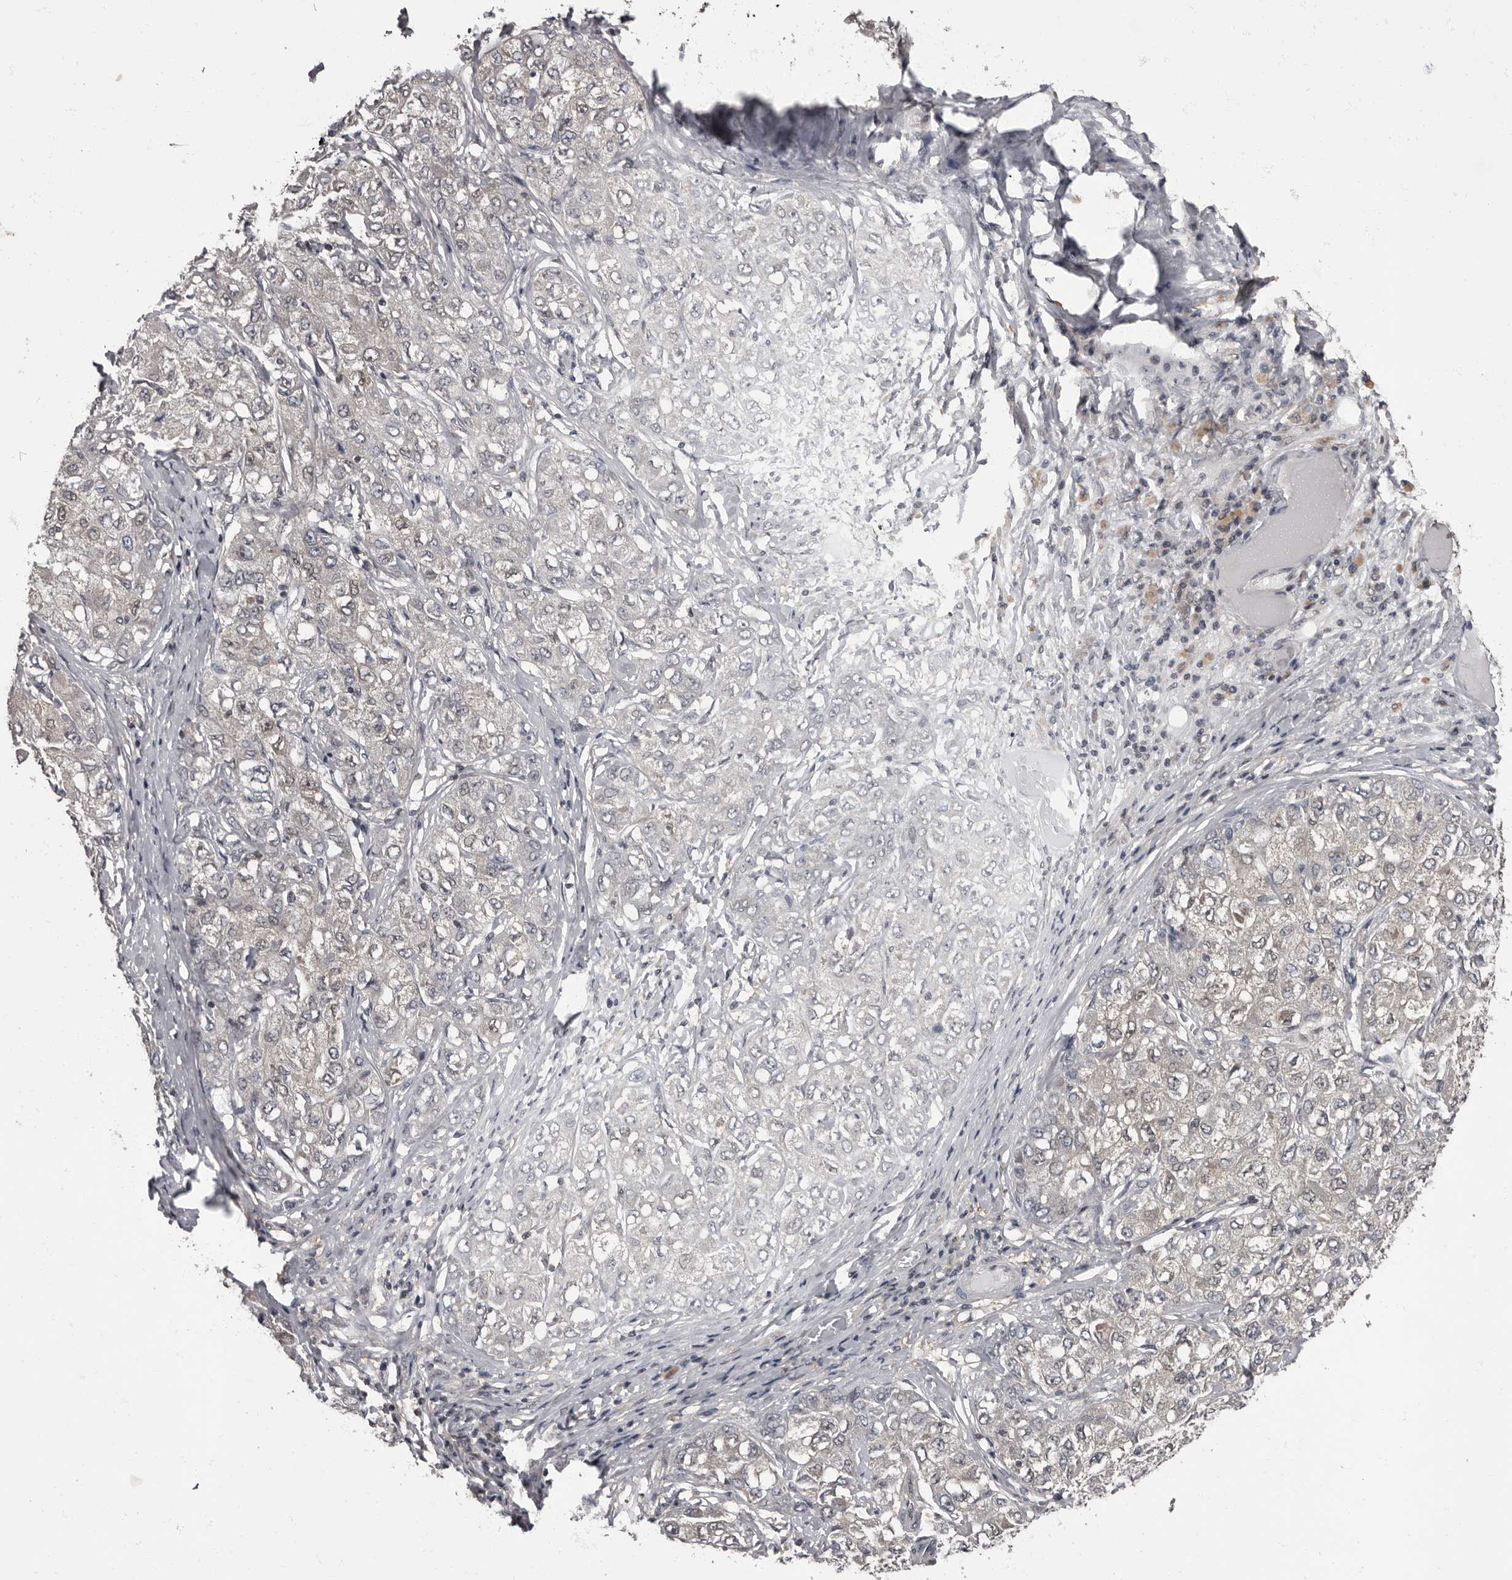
{"staining": {"intensity": "weak", "quantity": "<25%", "location": "nuclear"}, "tissue": "liver cancer", "cell_type": "Tumor cells", "image_type": "cancer", "snomed": [{"axis": "morphology", "description": "Carcinoma, Hepatocellular, NOS"}, {"axis": "topography", "description": "Liver"}], "caption": "Tumor cells are negative for protein expression in human liver cancer. The staining was performed using DAB to visualize the protein expression in brown, while the nuclei were stained in blue with hematoxylin (Magnification: 20x).", "gene": "C1orf50", "patient": {"sex": "male", "age": 80}}